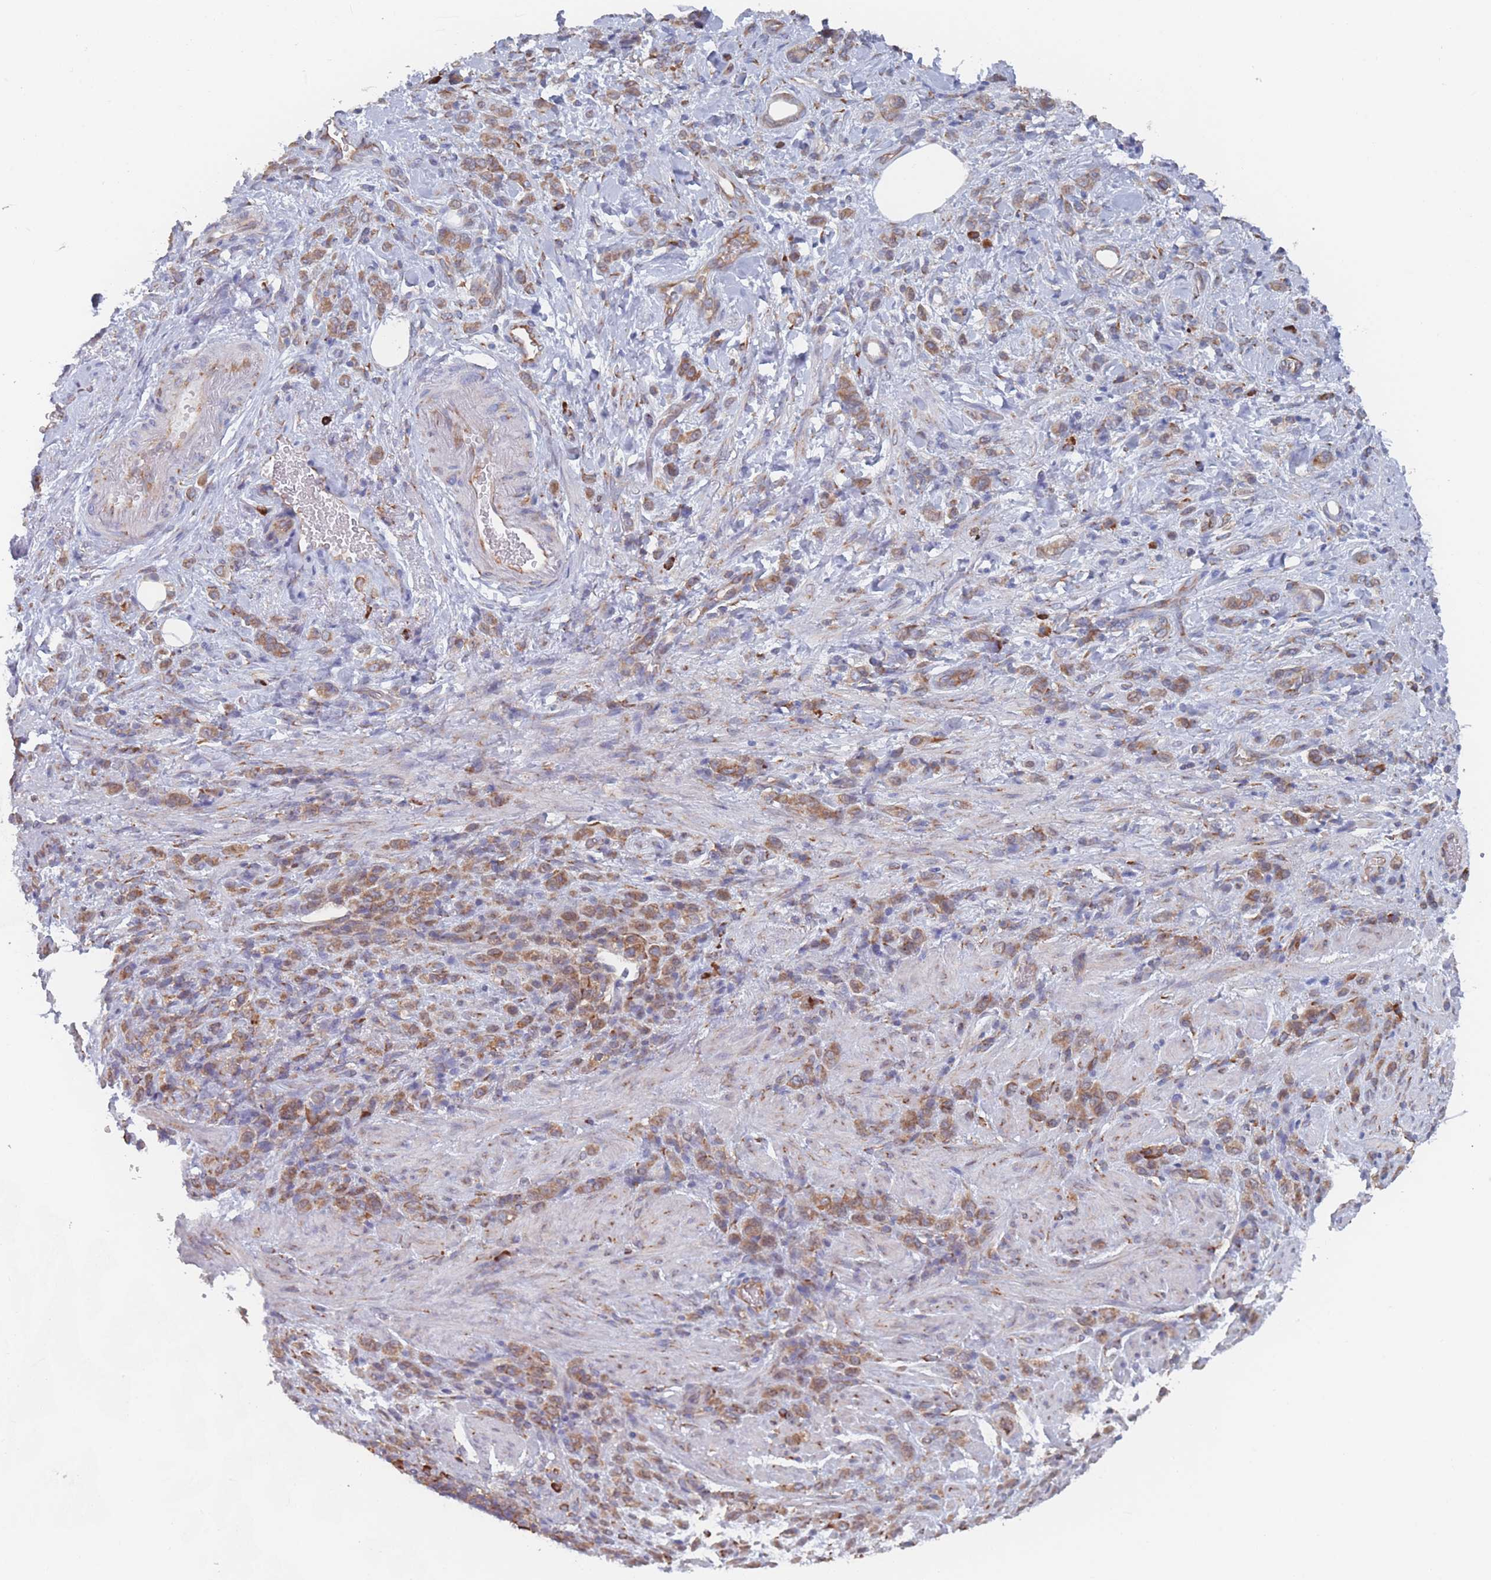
{"staining": {"intensity": "moderate", "quantity": ">75%", "location": "cytoplasmic/membranous"}, "tissue": "stomach cancer", "cell_type": "Tumor cells", "image_type": "cancer", "snomed": [{"axis": "morphology", "description": "Adenocarcinoma, NOS"}, {"axis": "topography", "description": "Stomach"}], "caption": "Human stomach adenocarcinoma stained with a protein marker displays moderate staining in tumor cells.", "gene": "EEF1B2", "patient": {"sex": "male", "age": 77}}